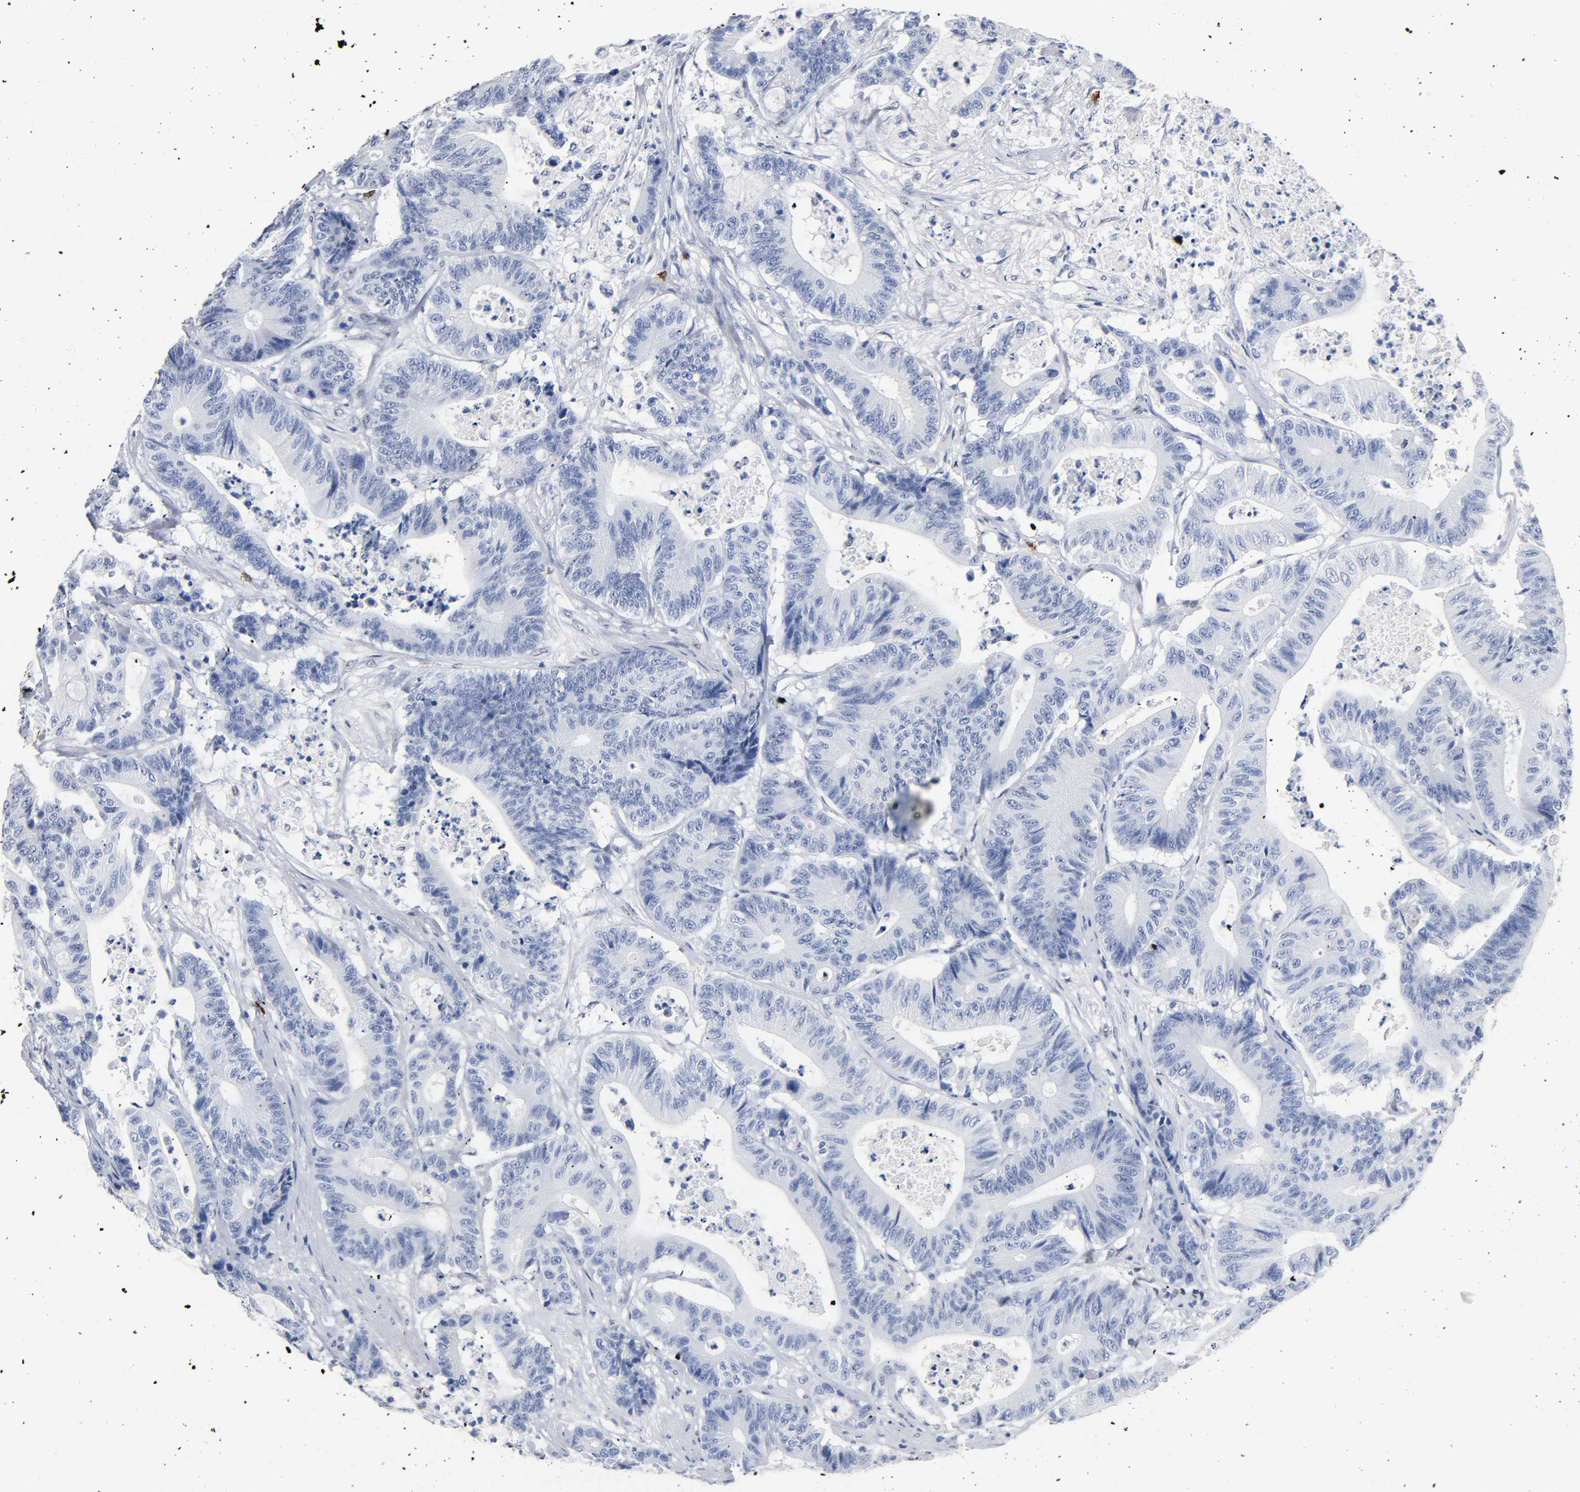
{"staining": {"intensity": "negative", "quantity": "none", "location": "none"}, "tissue": "colorectal cancer", "cell_type": "Tumor cells", "image_type": "cancer", "snomed": [{"axis": "morphology", "description": "Adenocarcinoma, NOS"}, {"axis": "topography", "description": "Colon"}], "caption": "IHC histopathology image of human colorectal cancer stained for a protein (brown), which reveals no staining in tumor cells.", "gene": "NAB2", "patient": {"sex": "female", "age": 84}}